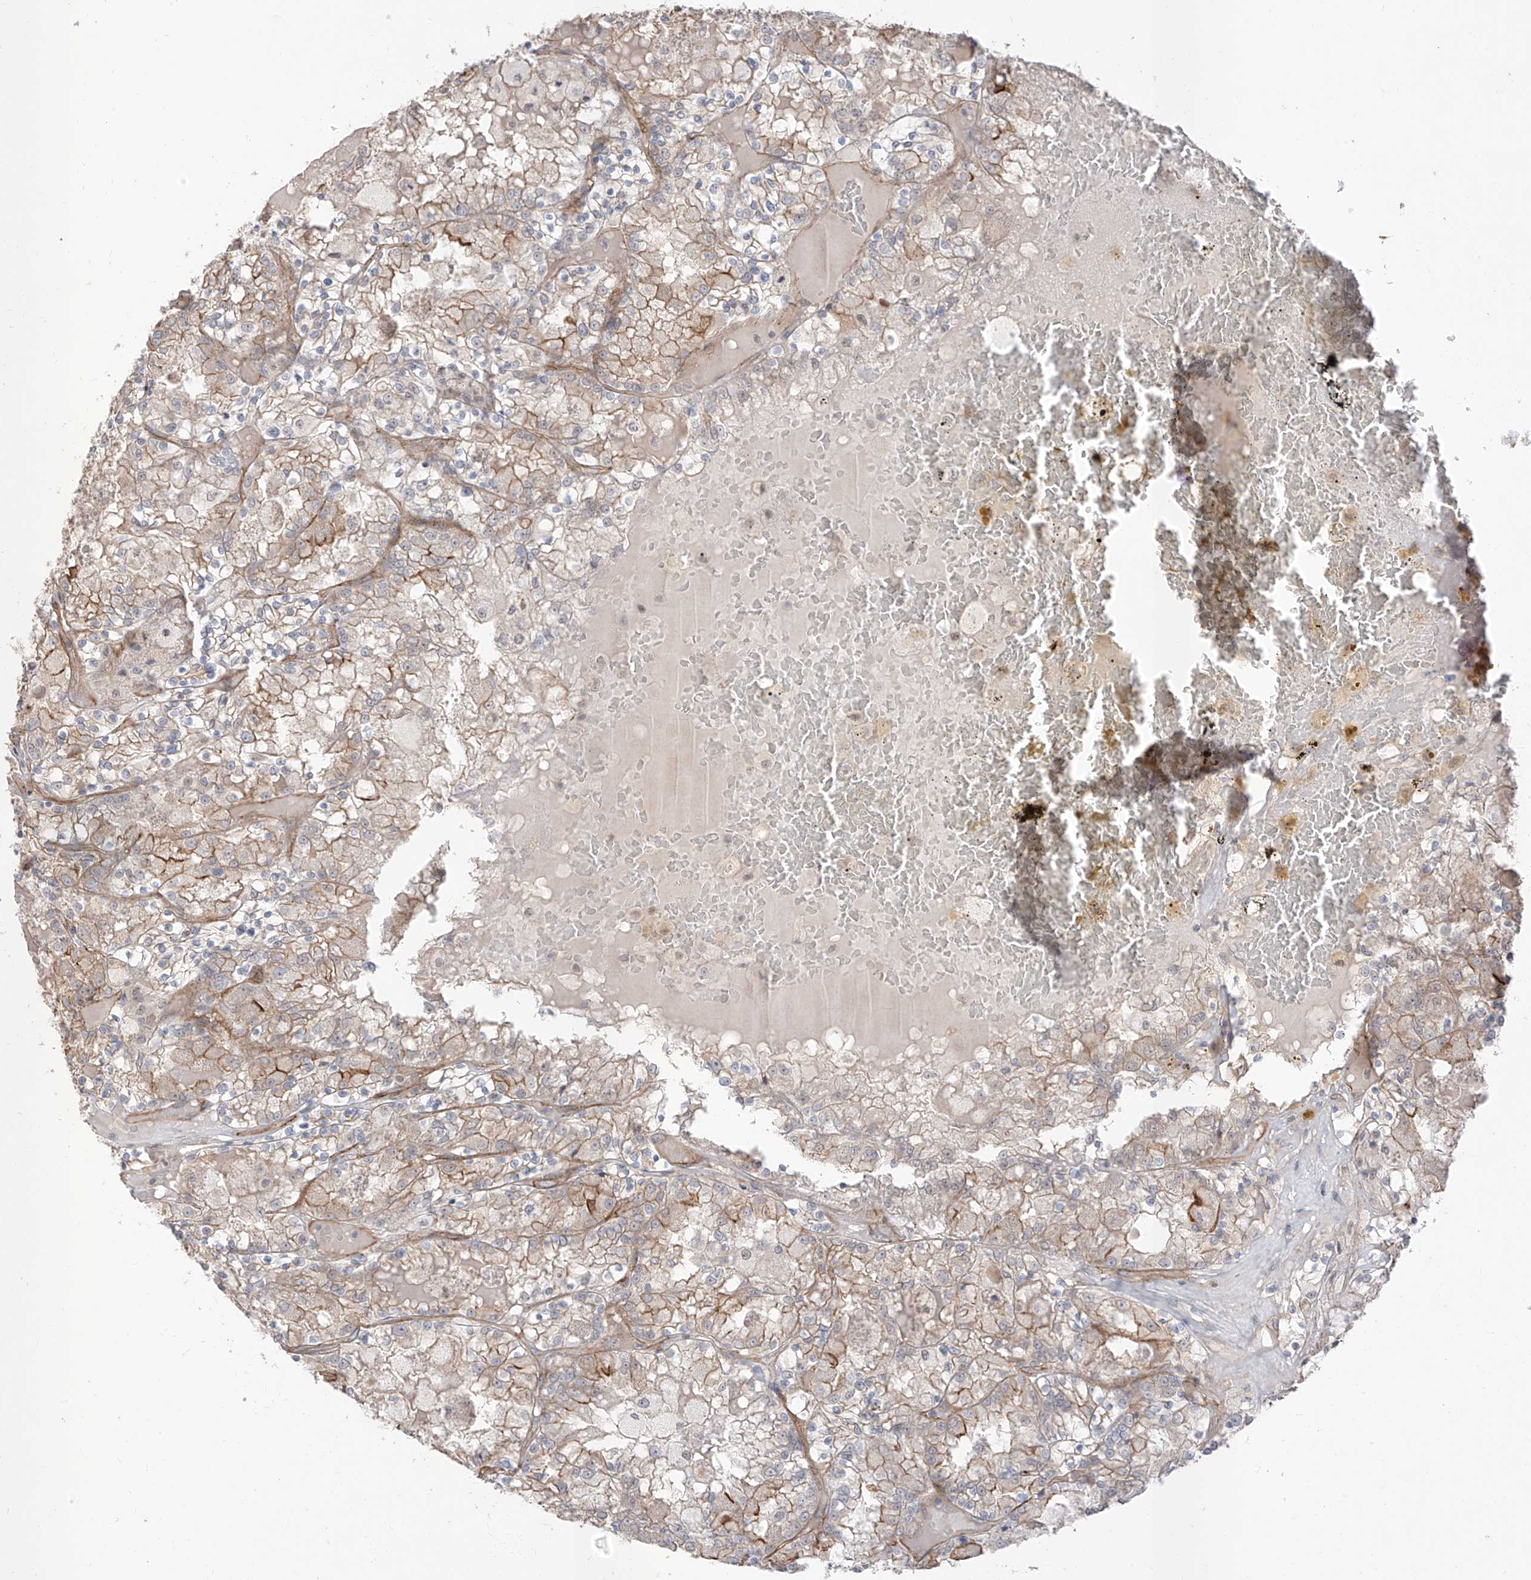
{"staining": {"intensity": "moderate", "quantity": "25%-75%", "location": "cytoplasmic/membranous"}, "tissue": "renal cancer", "cell_type": "Tumor cells", "image_type": "cancer", "snomed": [{"axis": "morphology", "description": "Adenocarcinoma, NOS"}, {"axis": "topography", "description": "Kidney"}], "caption": "High-magnification brightfield microscopy of renal adenocarcinoma stained with DAB (brown) and counterstained with hematoxylin (blue). tumor cells exhibit moderate cytoplasmic/membranous staining is identified in approximately25%-75% of cells.", "gene": "EPHX4", "patient": {"sex": "female", "age": 56}}